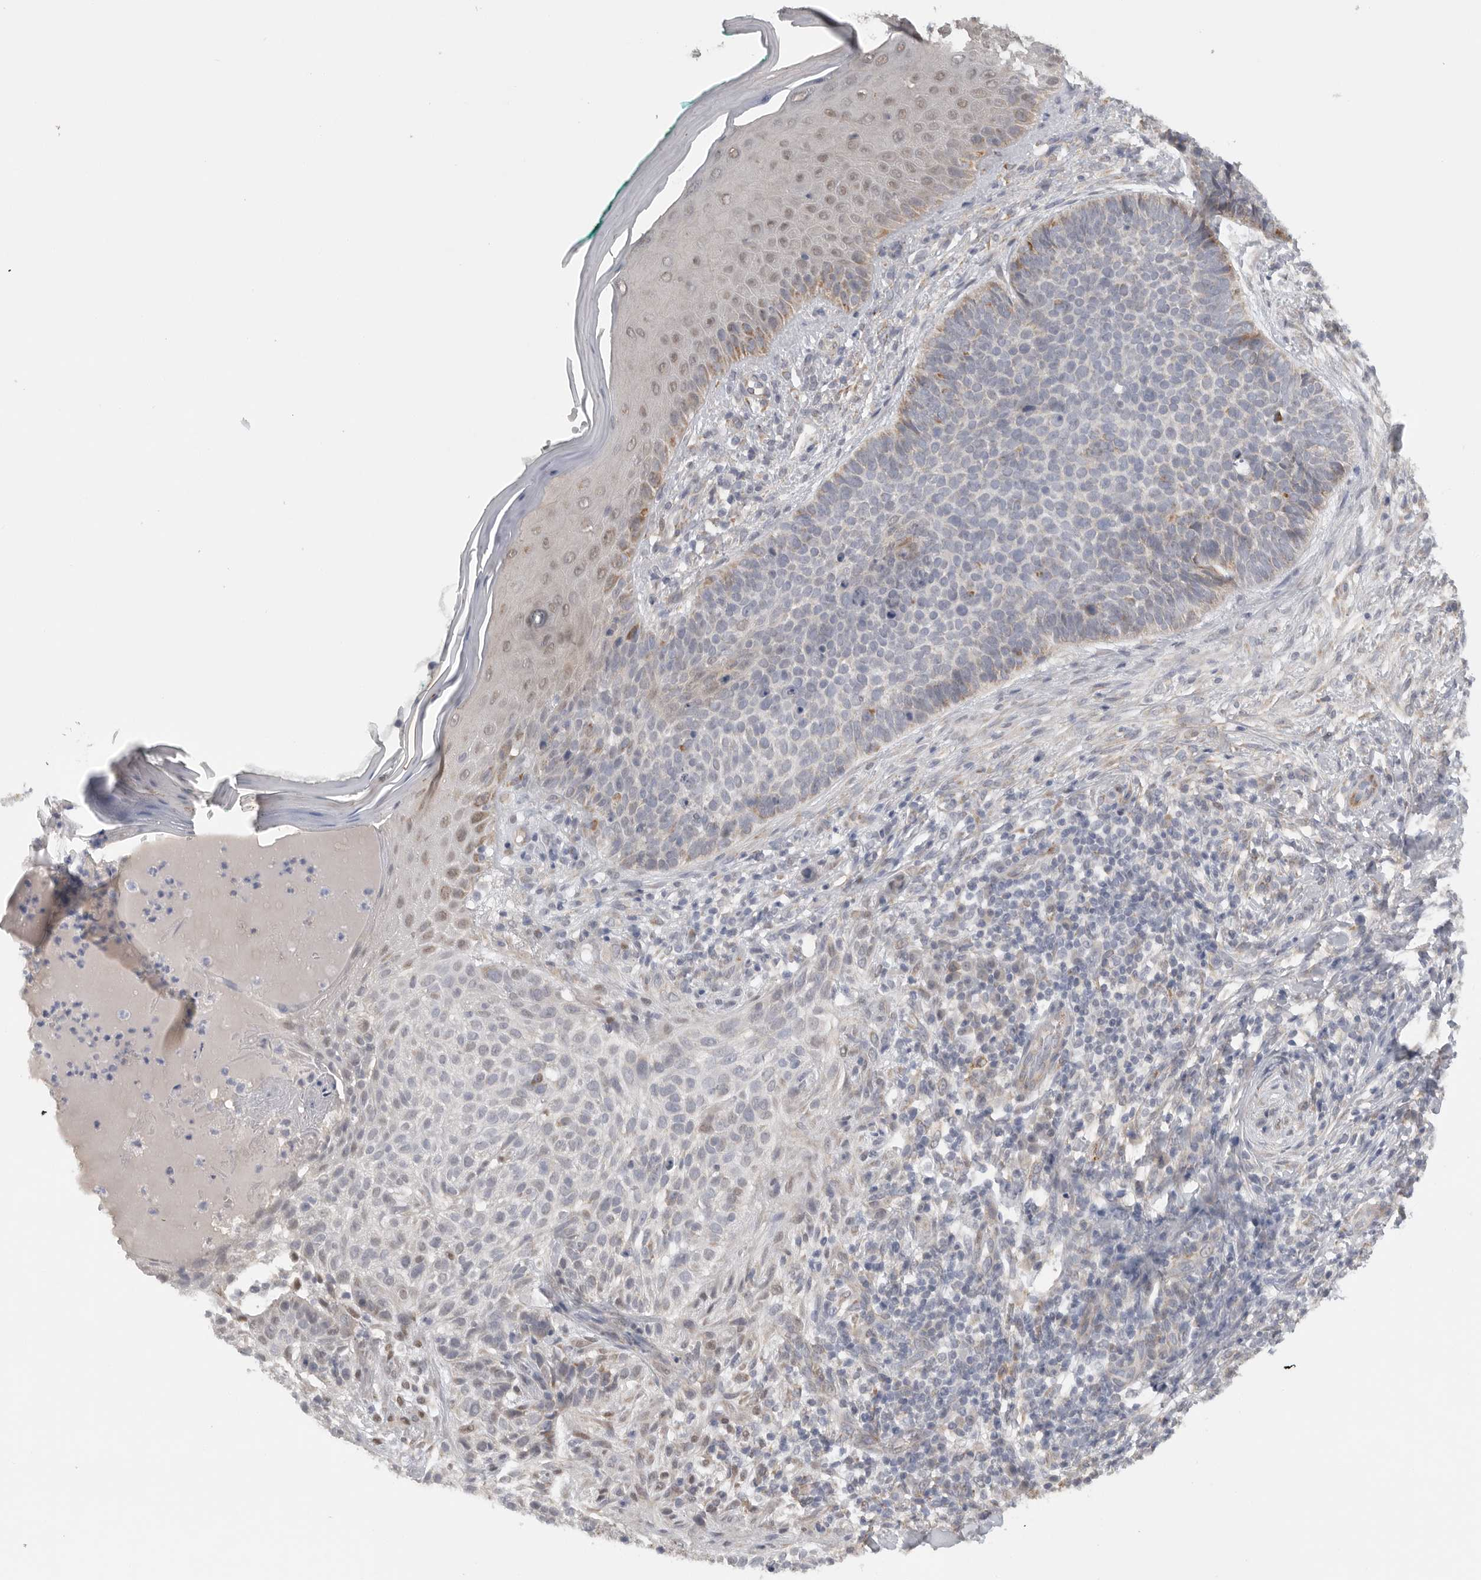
{"staining": {"intensity": "weak", "quantity": "<25%", "location": "cytoplasmic/membranous"}, "tissue": "skin cancer", "cell_type": "Tumor cells", "image_type": "cancer", "snomed": [{"axis": "morphology", "description": "Normal tissue, NOS"}, {"axis": "morphology", "description": "Basal cell carcinoma"}, {"axis": "topography", "description": "Skin"}], "caption": "Immunohistochemistry of human basal cell carcinoma (skin) displays no expression in tumor cells. (Immunohistochemistry (ihc), brightfield microscopy, high magnification).", "gene": "DYRK2", "patient": {"sex": "male", "age": 67}}